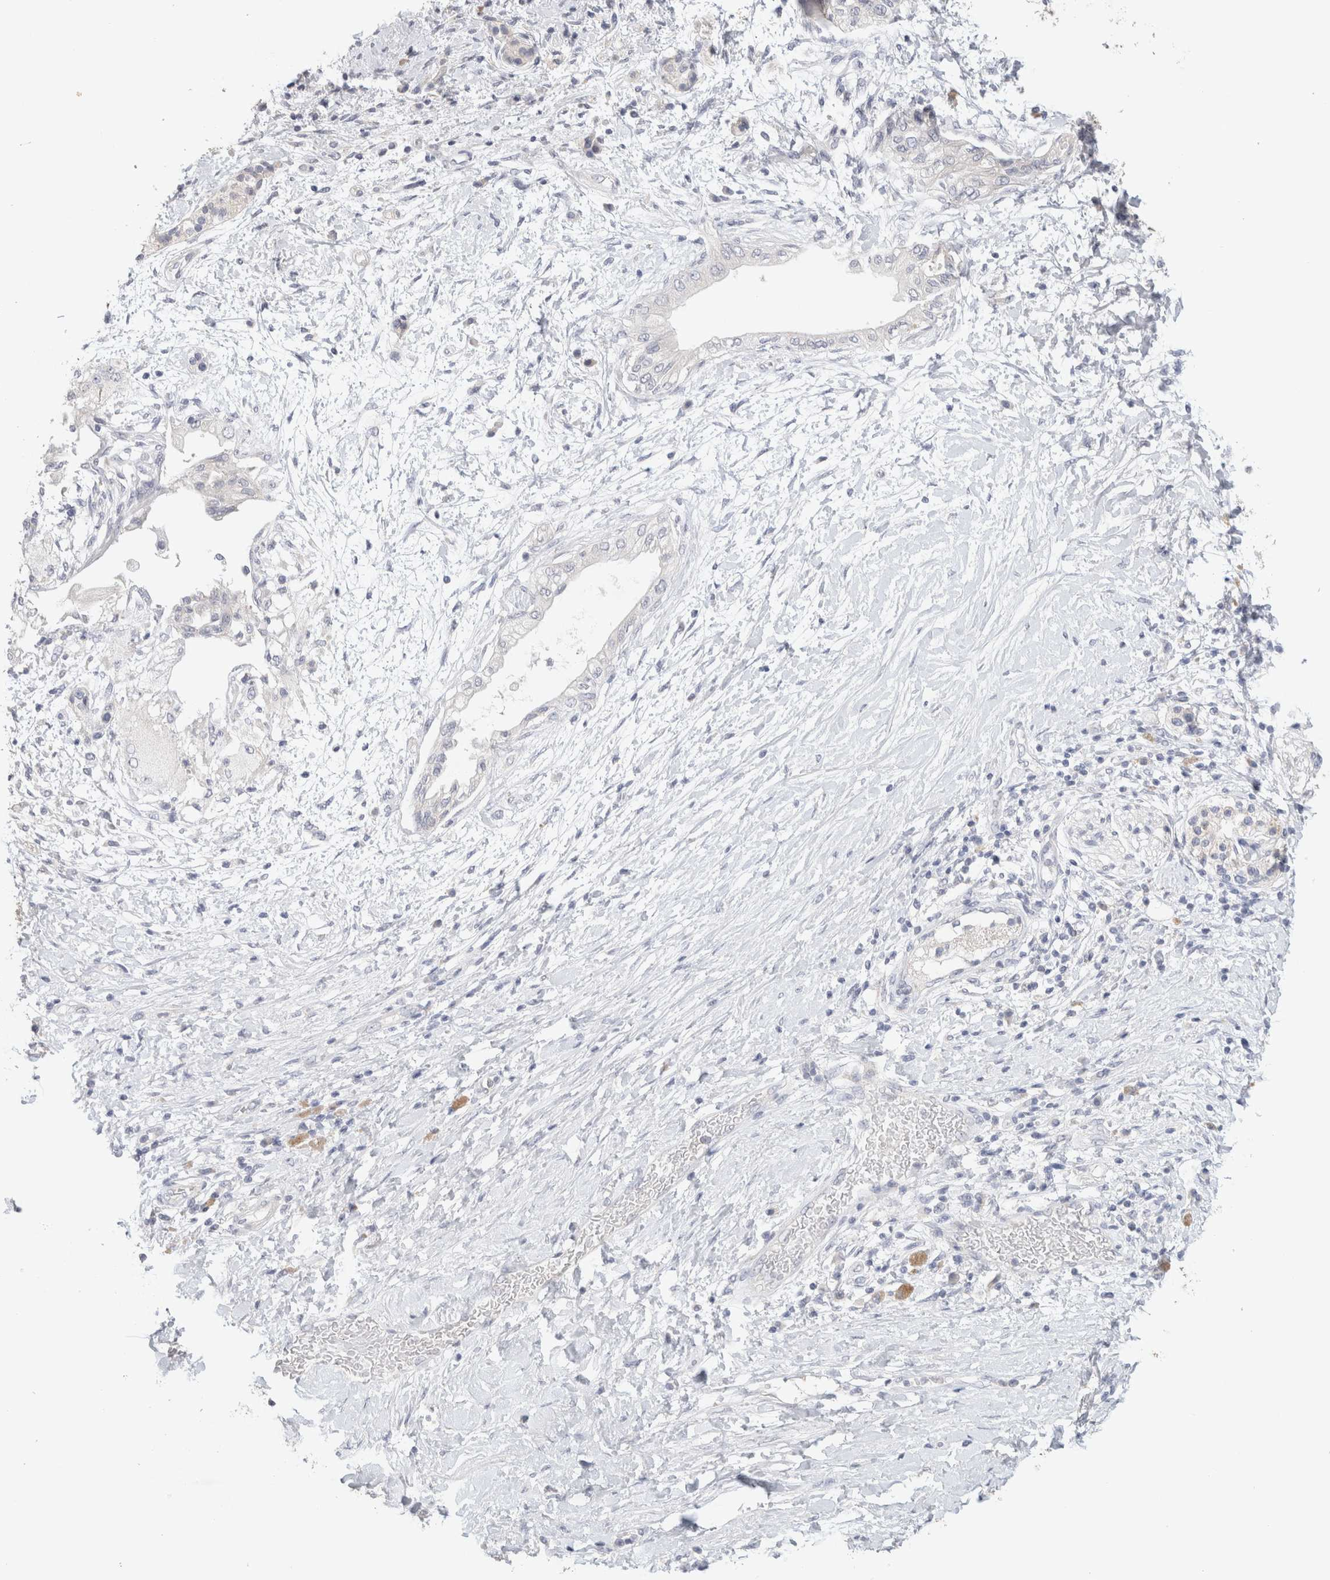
{"staining": {"intensity": "negative", "quantity": "none", "location": "none"}, "tissue": "pancreatic cancer", "cell_type": "Tumor cells", "image_type": "cancer", "snomed": [{"axis": "morphology", "description": "Normal tissue, NOS"}, {"axis": "morphology", "description": "Adenocarcinoma, NOS"}, {"axis": "topography", "description": "Pancreas"}, {"axis": "topography", "description": "Duodenum"}], "caption": "DAB immunohistochemical staining of human pancreatic cancer displays no significant positivity in tumor cells. (Immunohistochemistry (ihc), brightfield microscopy, high magnification).", "gene": "MPP2", "patient": {"sex": "female", "age": 60}}